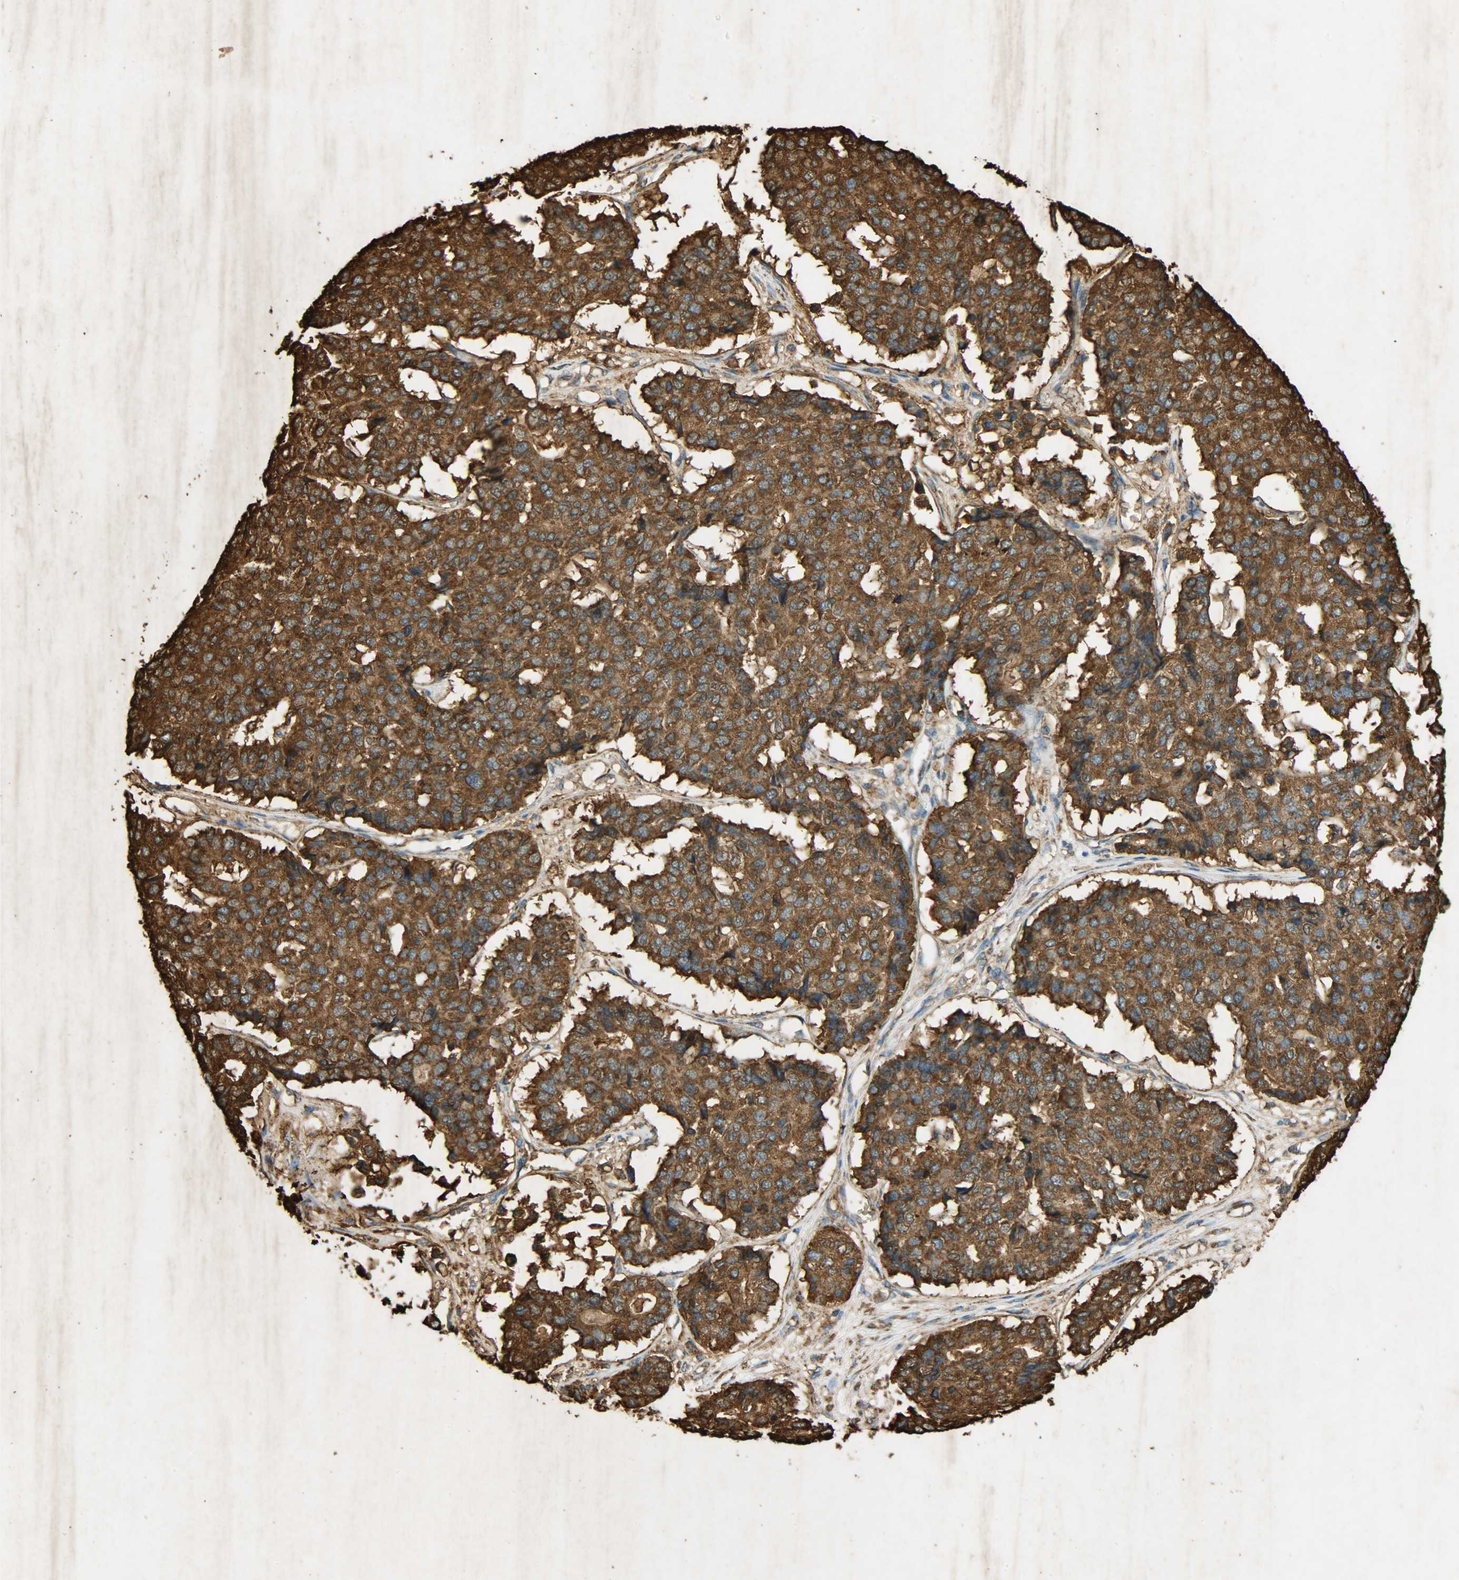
{"staining": {"intensity": "strong", "quantity": ">75%", "location": "cytoplasmic/membranous"}, "tissue": "pancreatic cancer", "cell_type": "Tumor cells", "image_type": "cancer", "snomed": [{"axis": "morphology", "description": "Adenocarcinoma, NOS"}, {"axis": "topography", "description": "Pancreas"}], "caption": "This photomicrograph reveals immunohistochemistry staining of pancreatic adenocarcinoma, with high strong cytoplasmic/membranous staining in about >75% of tumor cells.", "gene": "HSP90B1", "patient": {"sex": "male", "age": 50}}